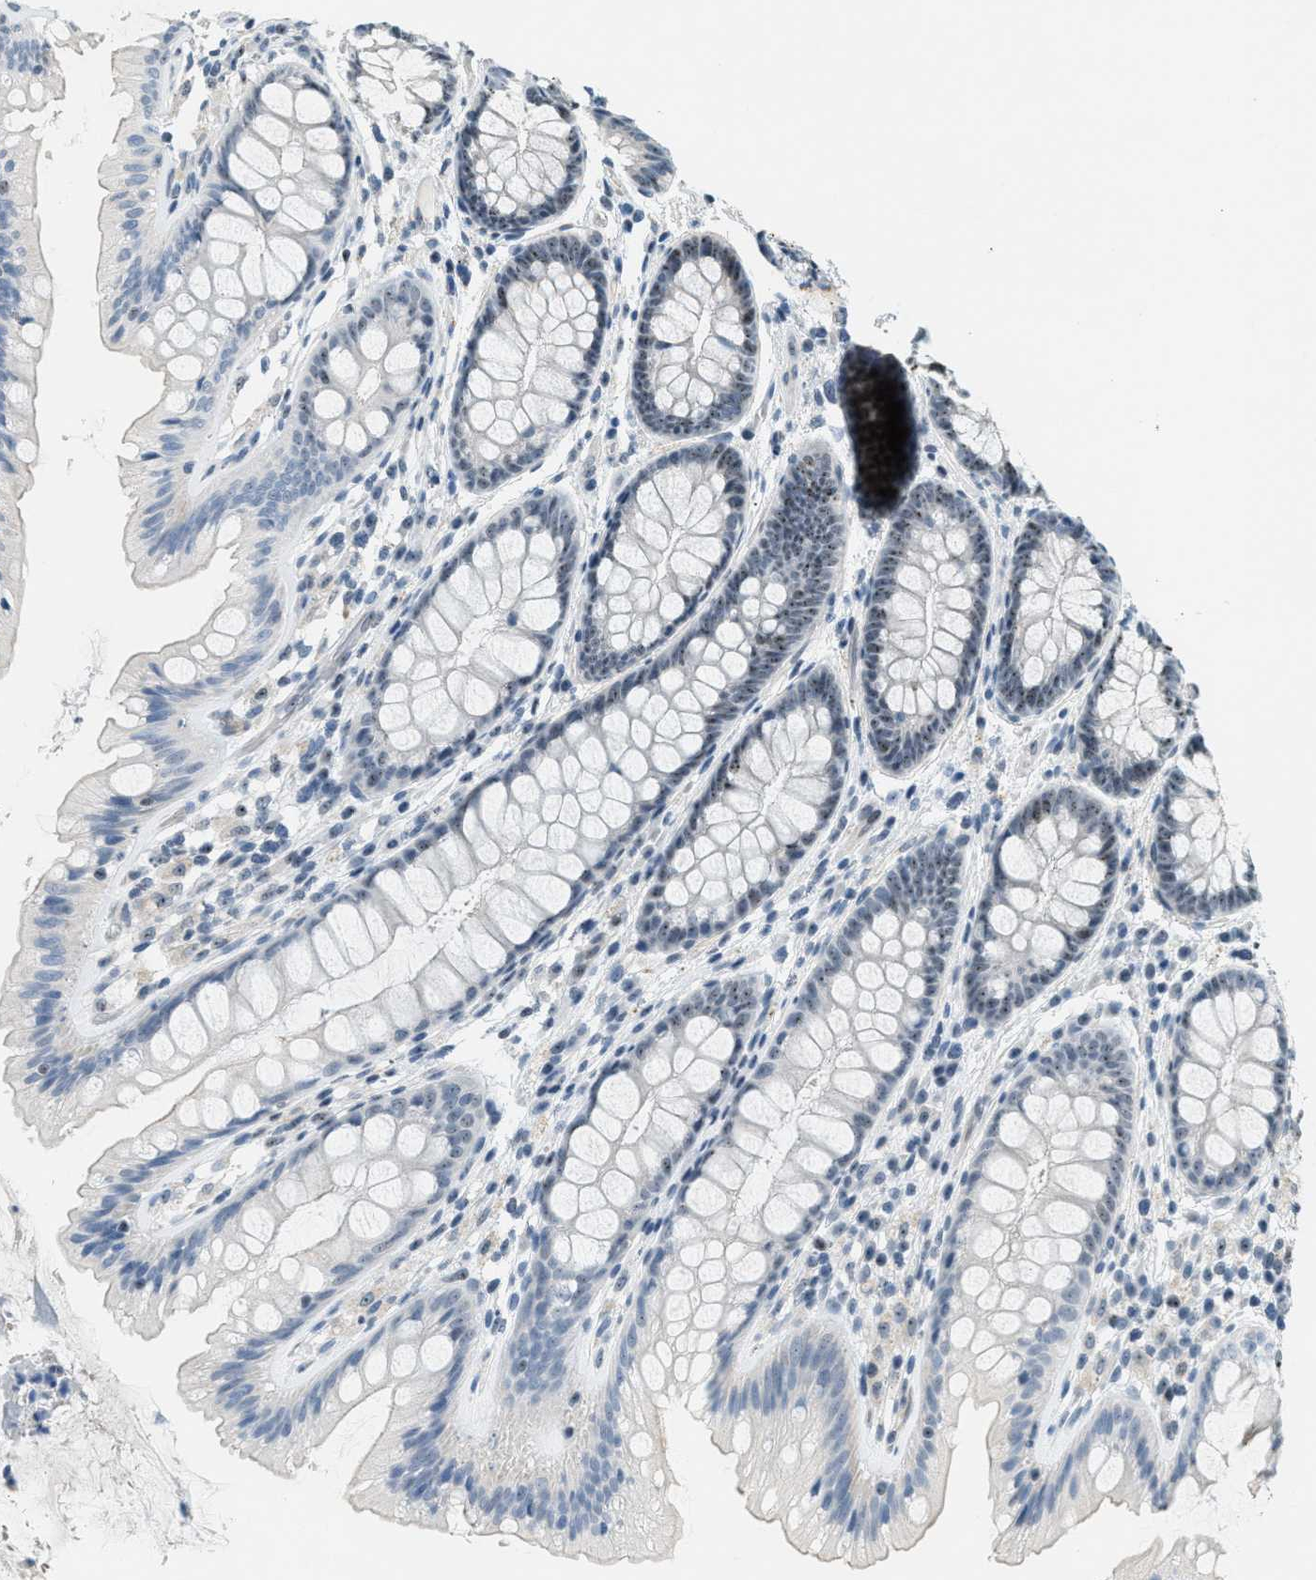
{"staining": {"intensity": "weak", "quantity": ">75%", "location": "cytoplasmic/membranous"}, "tissue": "colon", "cell_type": "Endothelial cells", "image_type": "normal", "snomed": [{"axis": "morphology", "description": "Normal tissue, NOS"}, {"axis": "topography", "description": "Colon"}], "caption": "DAB (3,3'-diaminobenzidine) immunohistochemical staining of benign colon shows weak cytoplasmic/membranous protein positivity in about >75% of endothelial cells.", "gene": "DDX47", "patient": {"sex": "female", "age": 56}}